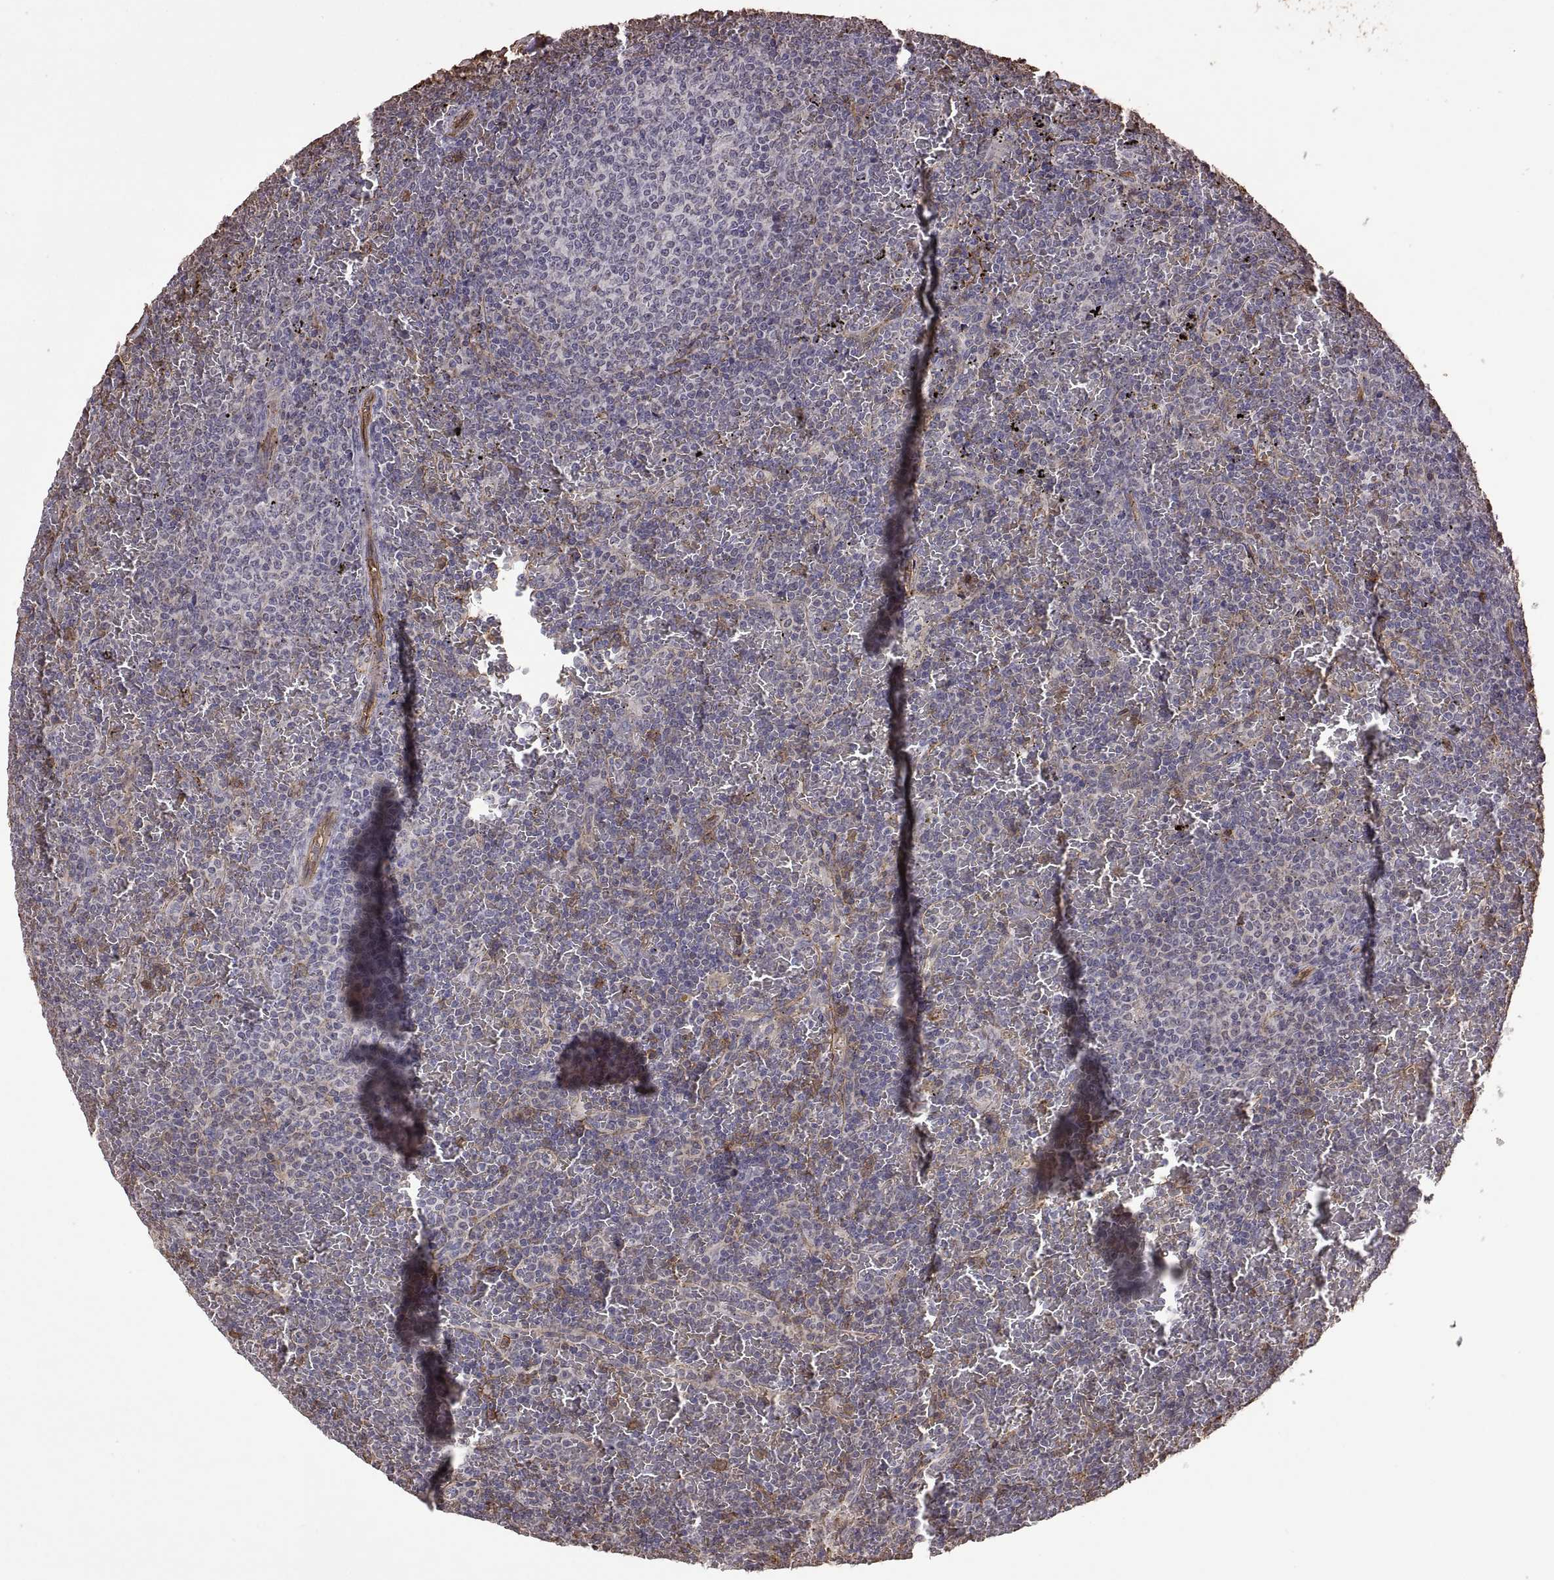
{"staining": {"intensity": "negative", "quantity": "none", "location": "none"}, "tissue": "lymphoma", "cell_type": "Tumor cells", "image_type": "cancer", "snomed": [{"axis": "morphology", "description": "Malignant lymphoma, non-Hodgkin's type, Low grade"}, {"axis": "topography", "description": "Spleen"}], "caption": "The histopathology image exhibits no significant staining in tumor cells of lymphoma.", "gene": "S100A10", "patient": {"sex": "female", "age": 77}}